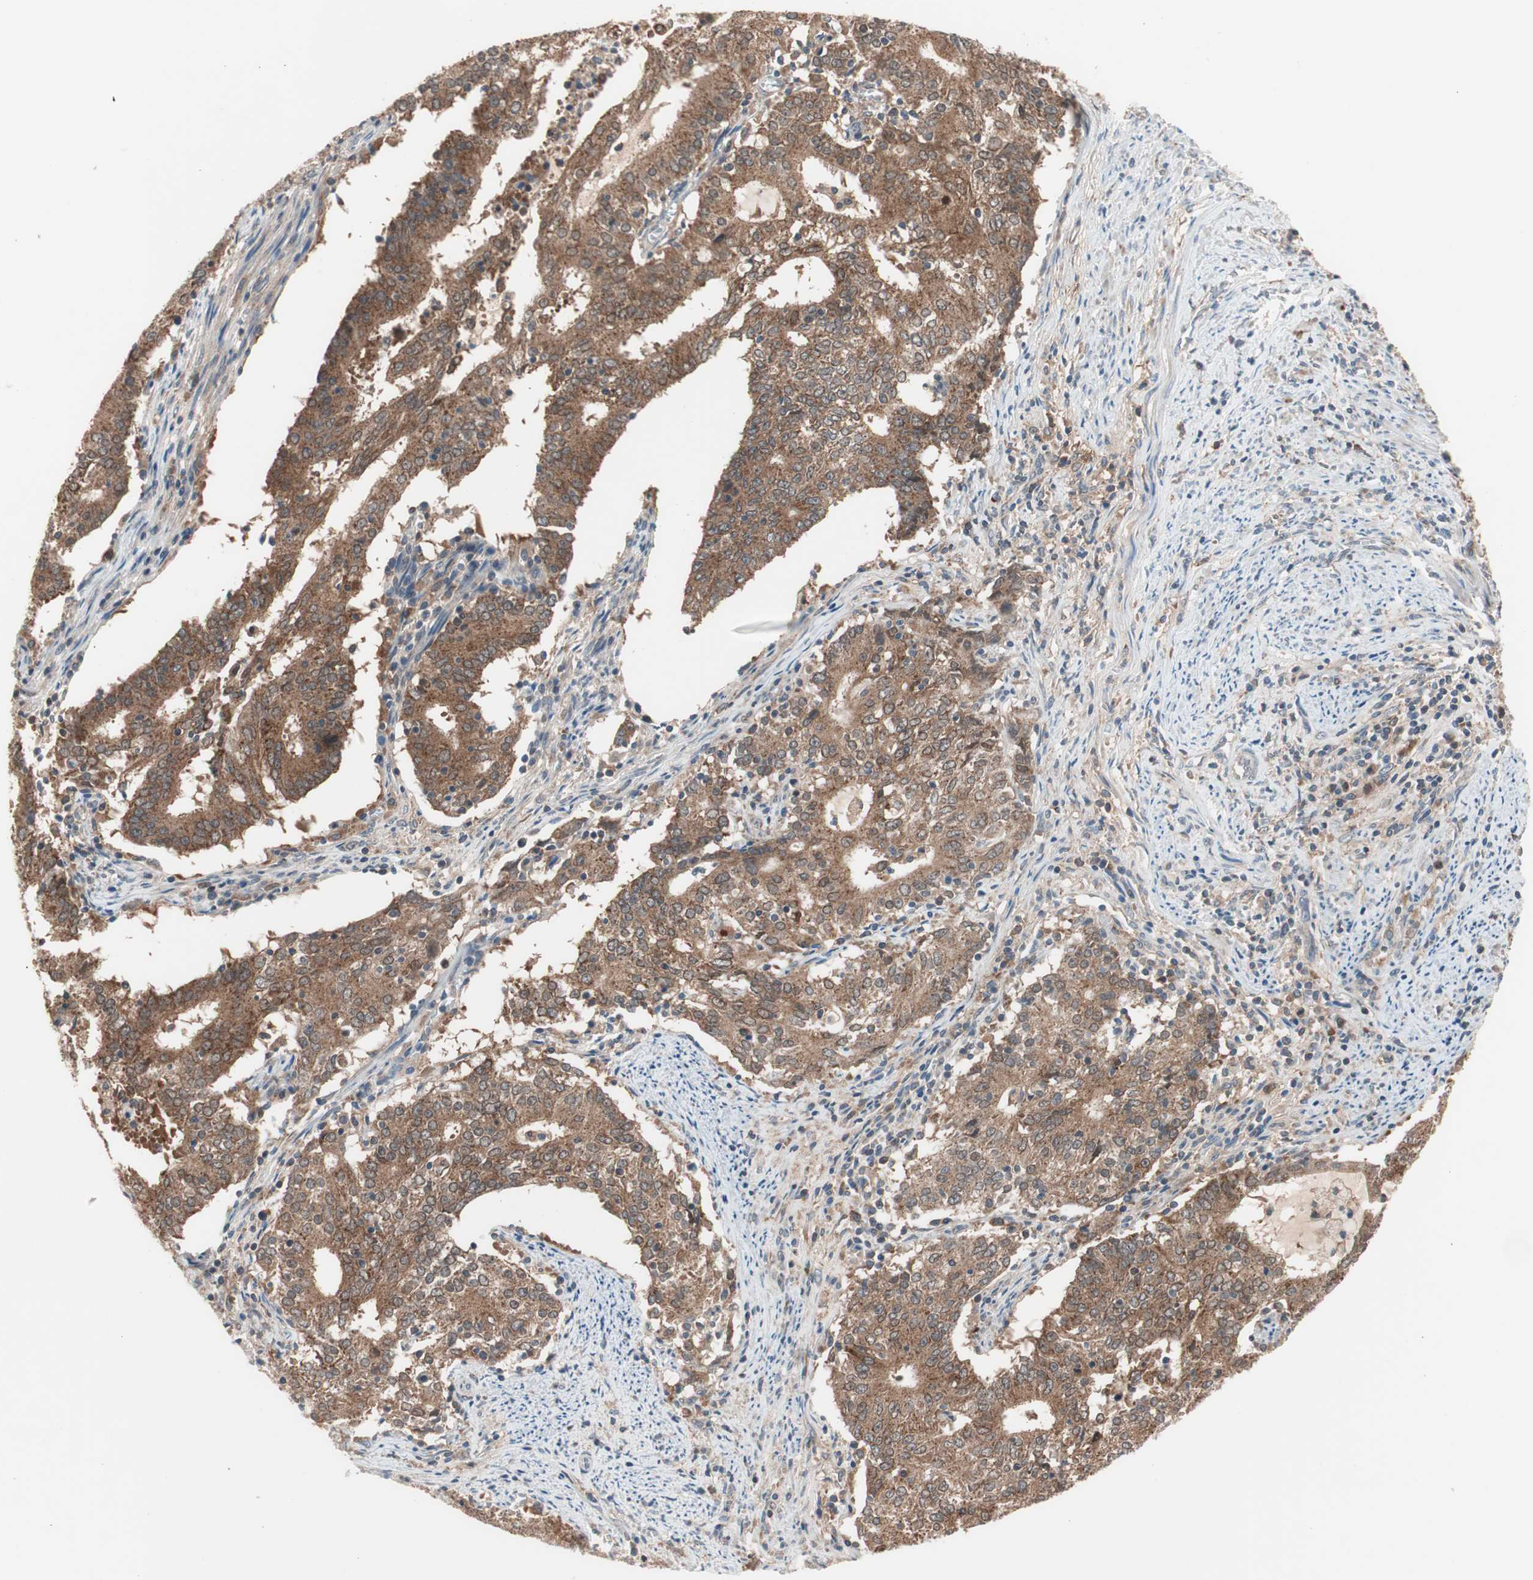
{"staining": {"intensity": "strong", "quantity": ">75%", "location": "cytoplasmic/membranous"}, "tissue": "cervical cancer", "cell_type": "Tumor cells", "image_type": "cancer", "snomed": [{"axis": "morphology", "description": "Adenocarcinoma, NOS"}, {"axis": "topography", "description": "Cervix"}], "caption": "There is high levels of strong cytoplasmic/membranous staining in tumor cells of cervical cancer, as demonstrated by immunohistochemical staining (brown color).", "gene": "HMBS", "patient": {"sex": "female", "age": 44}}